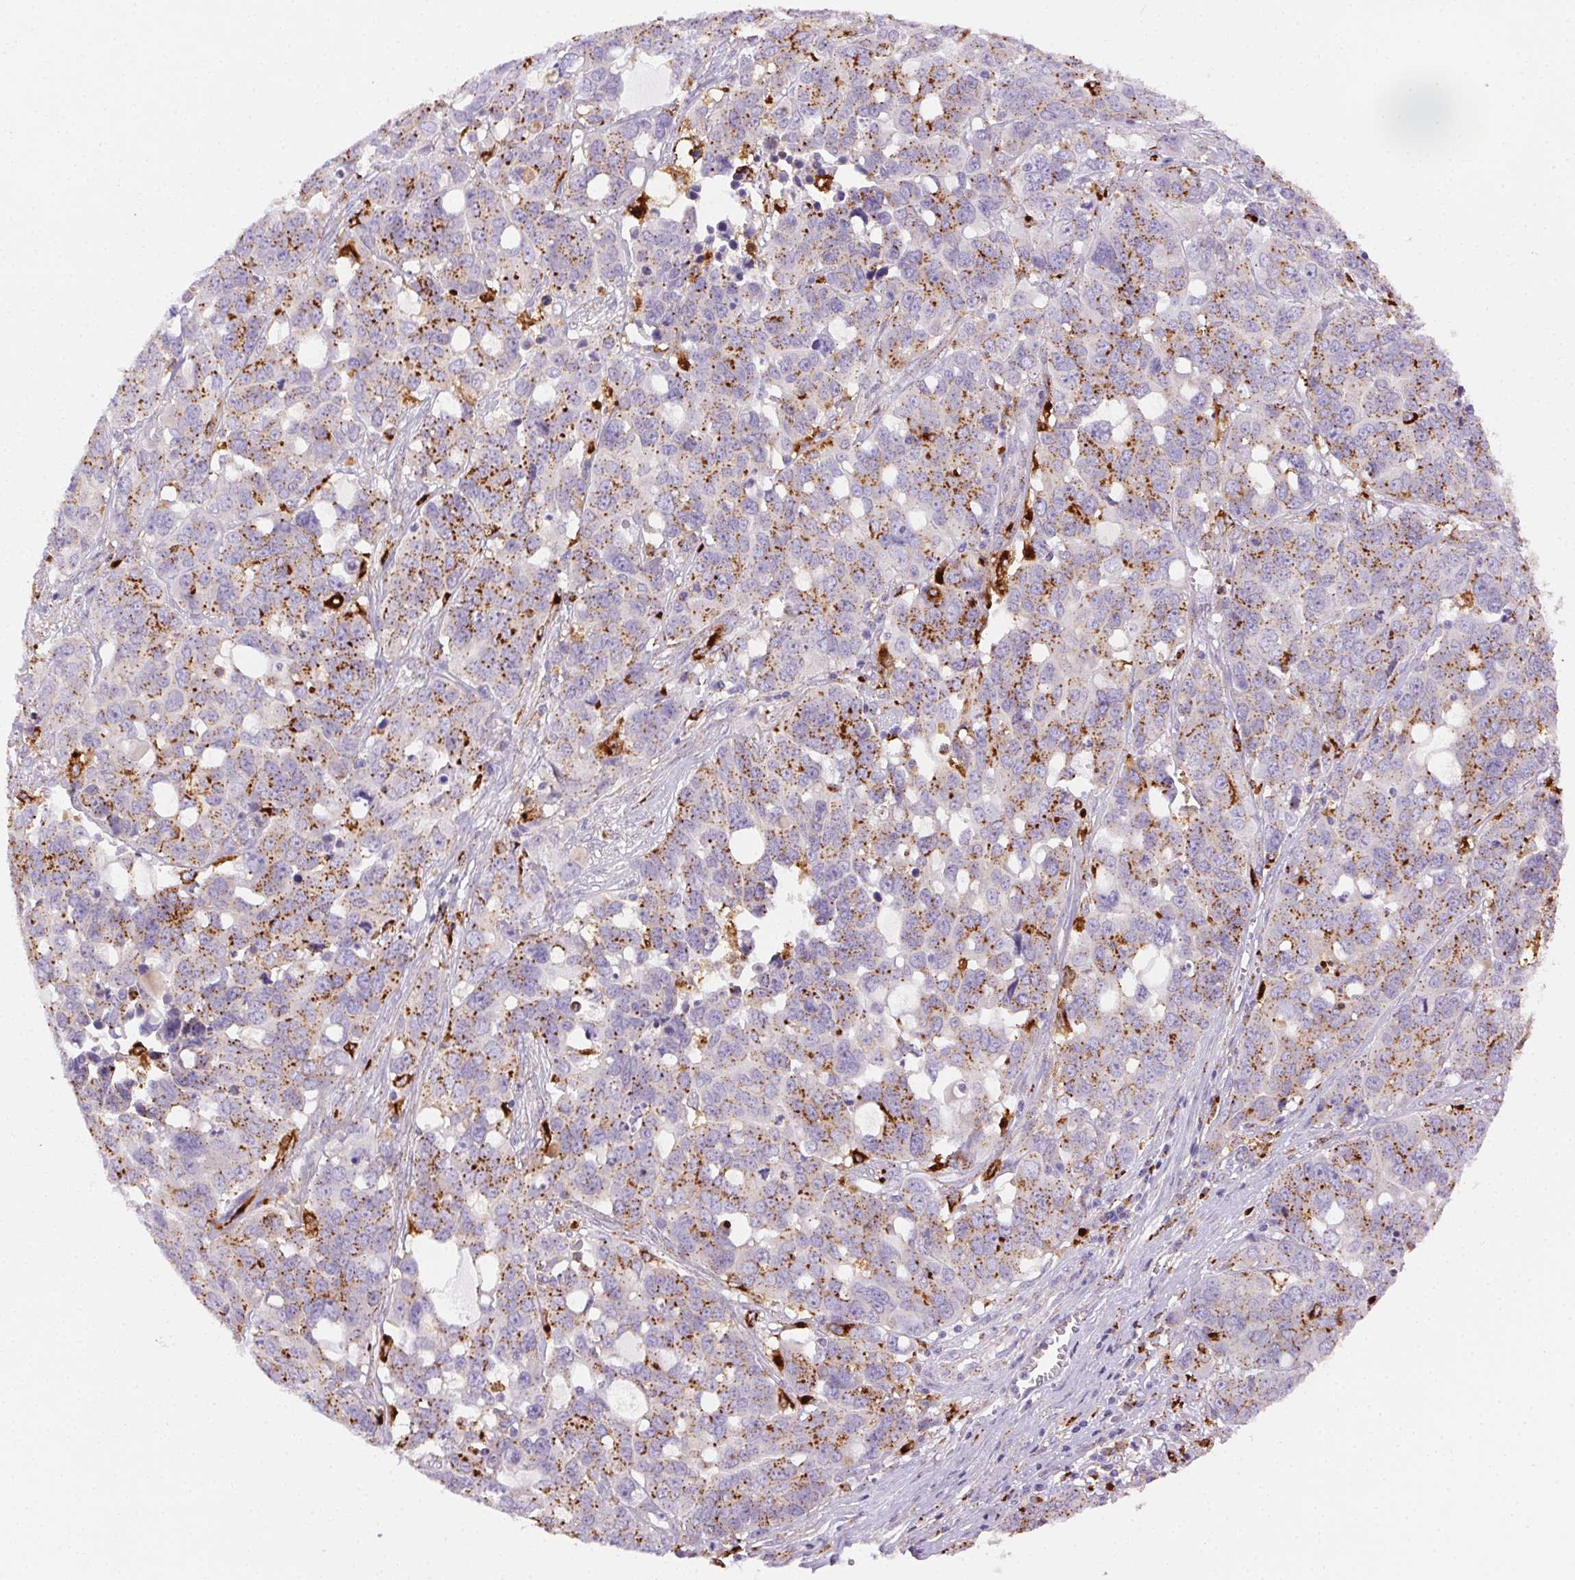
{"staining": {"intensity": "strong", "quantity": "25%-75%", "location": "cytoplasmic/membranous"}, "tissue": "ovarian cancer", "cell_type": "Tumor cells", "image_type": "cancer", "snomed": [{"axis": "morphology", "description": "Carcinoma, endometroid"}, {"axis": "topography", "description": "Ovary"}], "caption": "Human ovarian cancer (endometroid carcinoma) stained with a brown dye exhibits strong cytoplasmic/membranous positive expression in about 25%-75% of tumor cells.", "gene": "SCPEP1", "patient": {"sex": "female", "age": 78}}